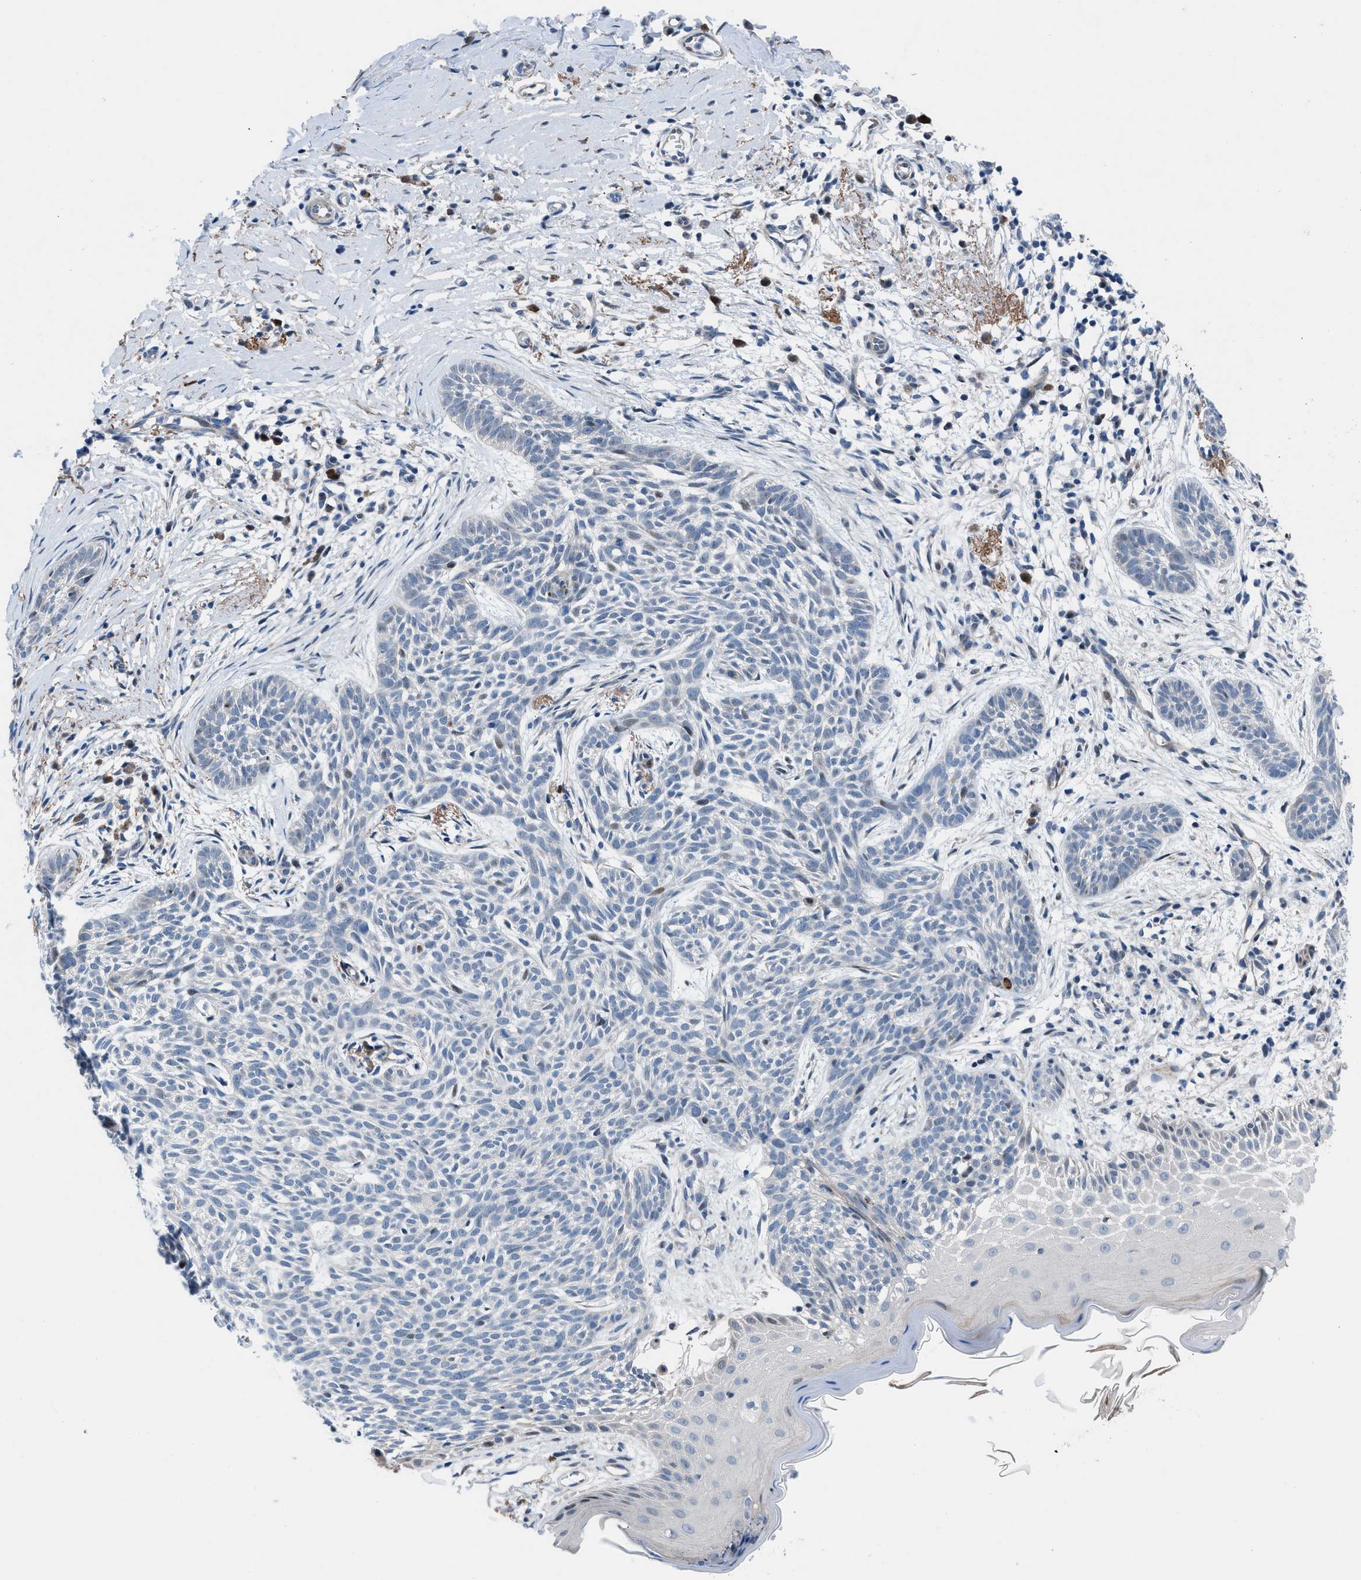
{"staining": {"intensity": "negative", "quantity": "none", "location": "none"}, "tissue": "skin cancer", "cell_type": "Tumor cells", "image_type": "cancer", "snomed": [{"axis": "morphology", "description": "Basal cell carcinoma"}, {"axis": "topography", "description": "Skin"}], "caption": "DAB immunohistochemical staining of human skin cancer shows no significant expression in tumor cells.", "gene": "UAP1", "patient": {"sex": "female", "age": 59}}